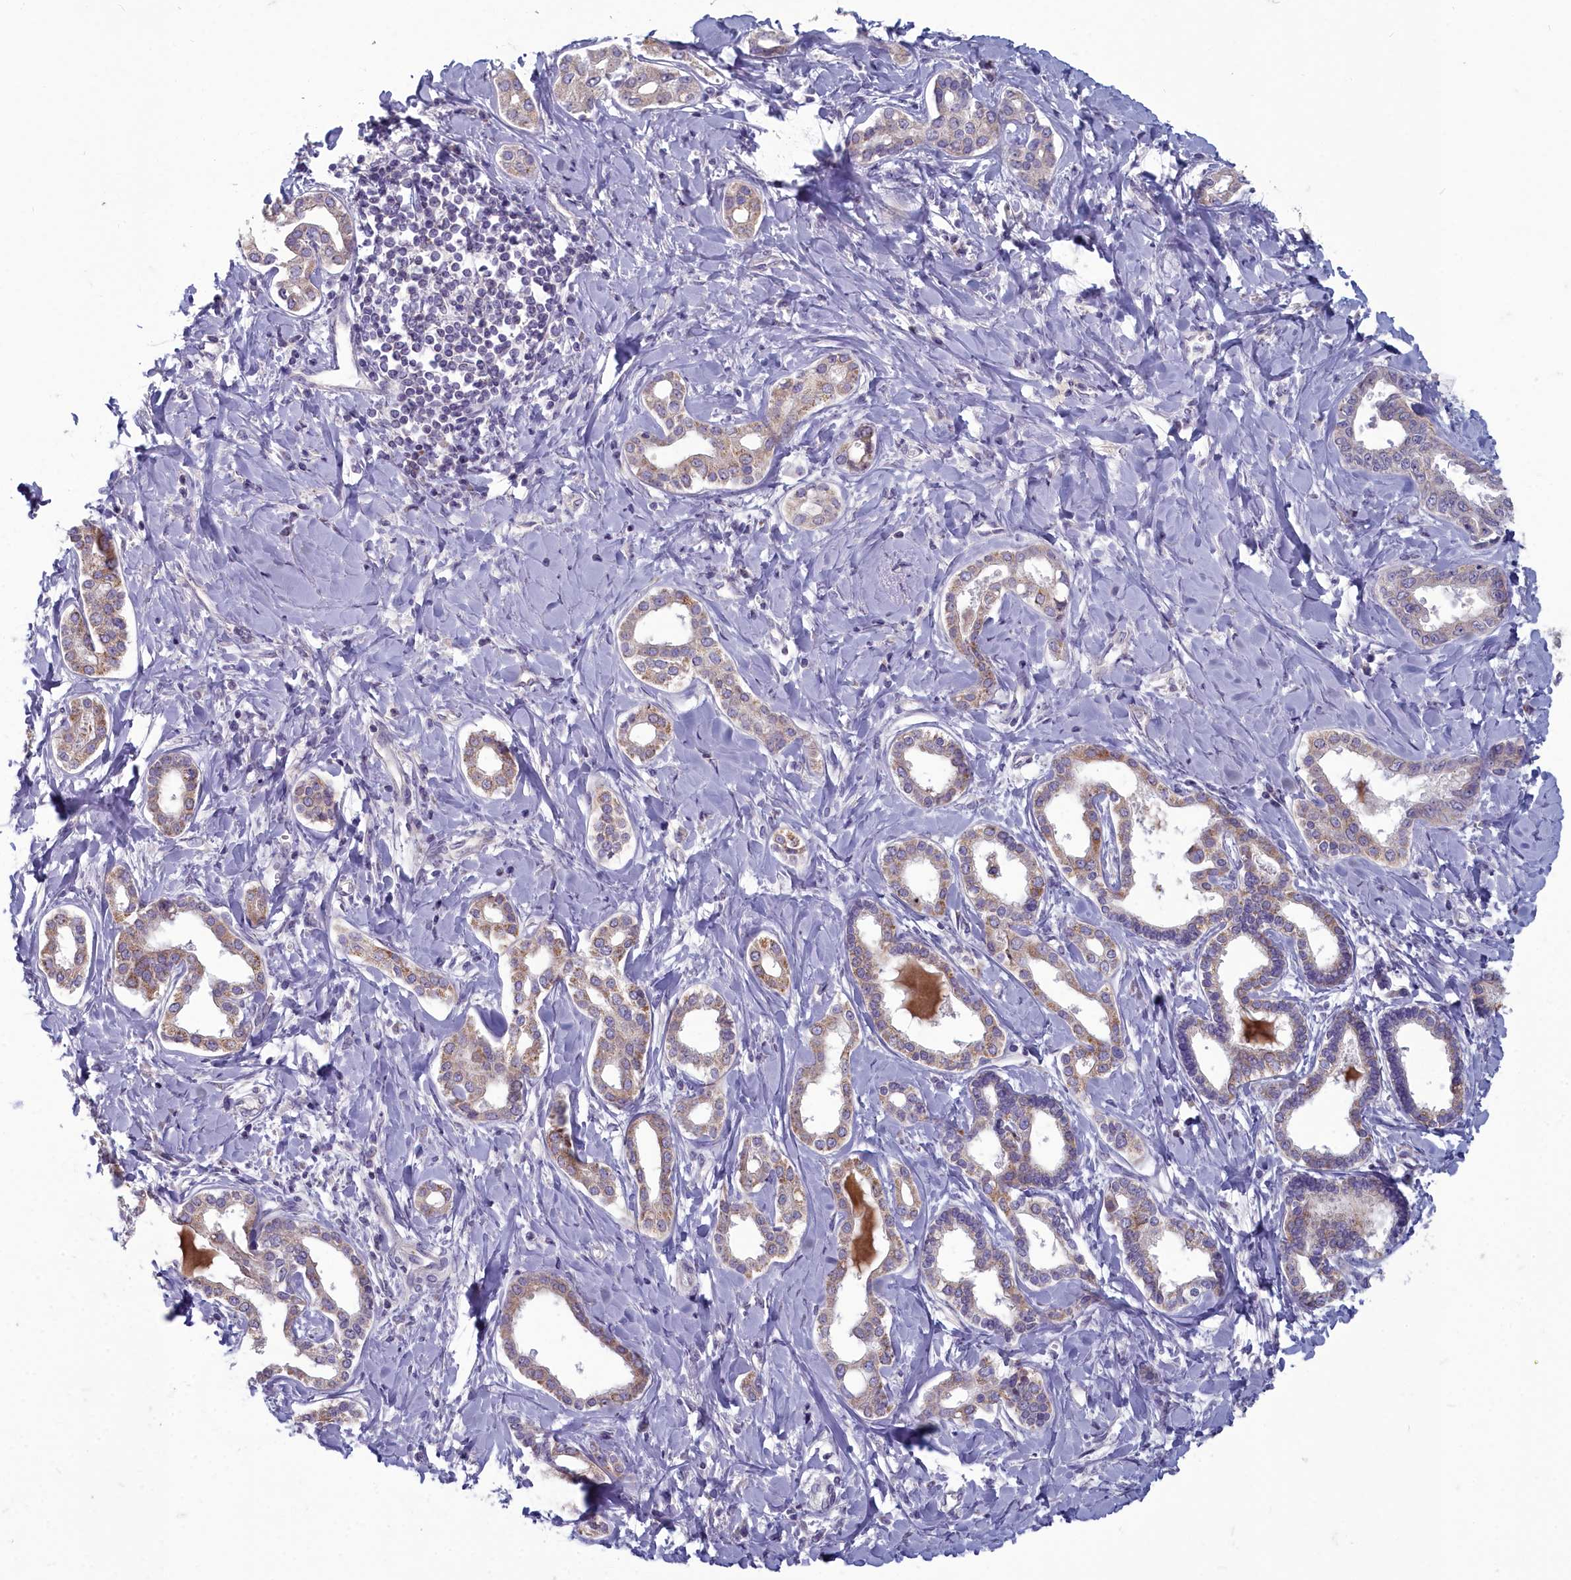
{"staining": {"intensity": "weak", "quantity": "25%-75%", "location": "cytoplasmic/membranous"}, "tissue": "liver cancer", "cell_type": "Tumor cells", "image_type": "cancer", "snomed": [{"axis": "morphology", "description": "Cholangiocarcinoma"}, {"axis": "topography", "description": "Liver"}], "caption": "DAB immunohistochemical staining of liver cholangiocarcinoma demonstrates weak cytoplasmic/membranous protein expression in approximately 25%-75% of tumor cells.", "gene": "INSYN2A", "patient": {"sex": "female", "age": 77}}